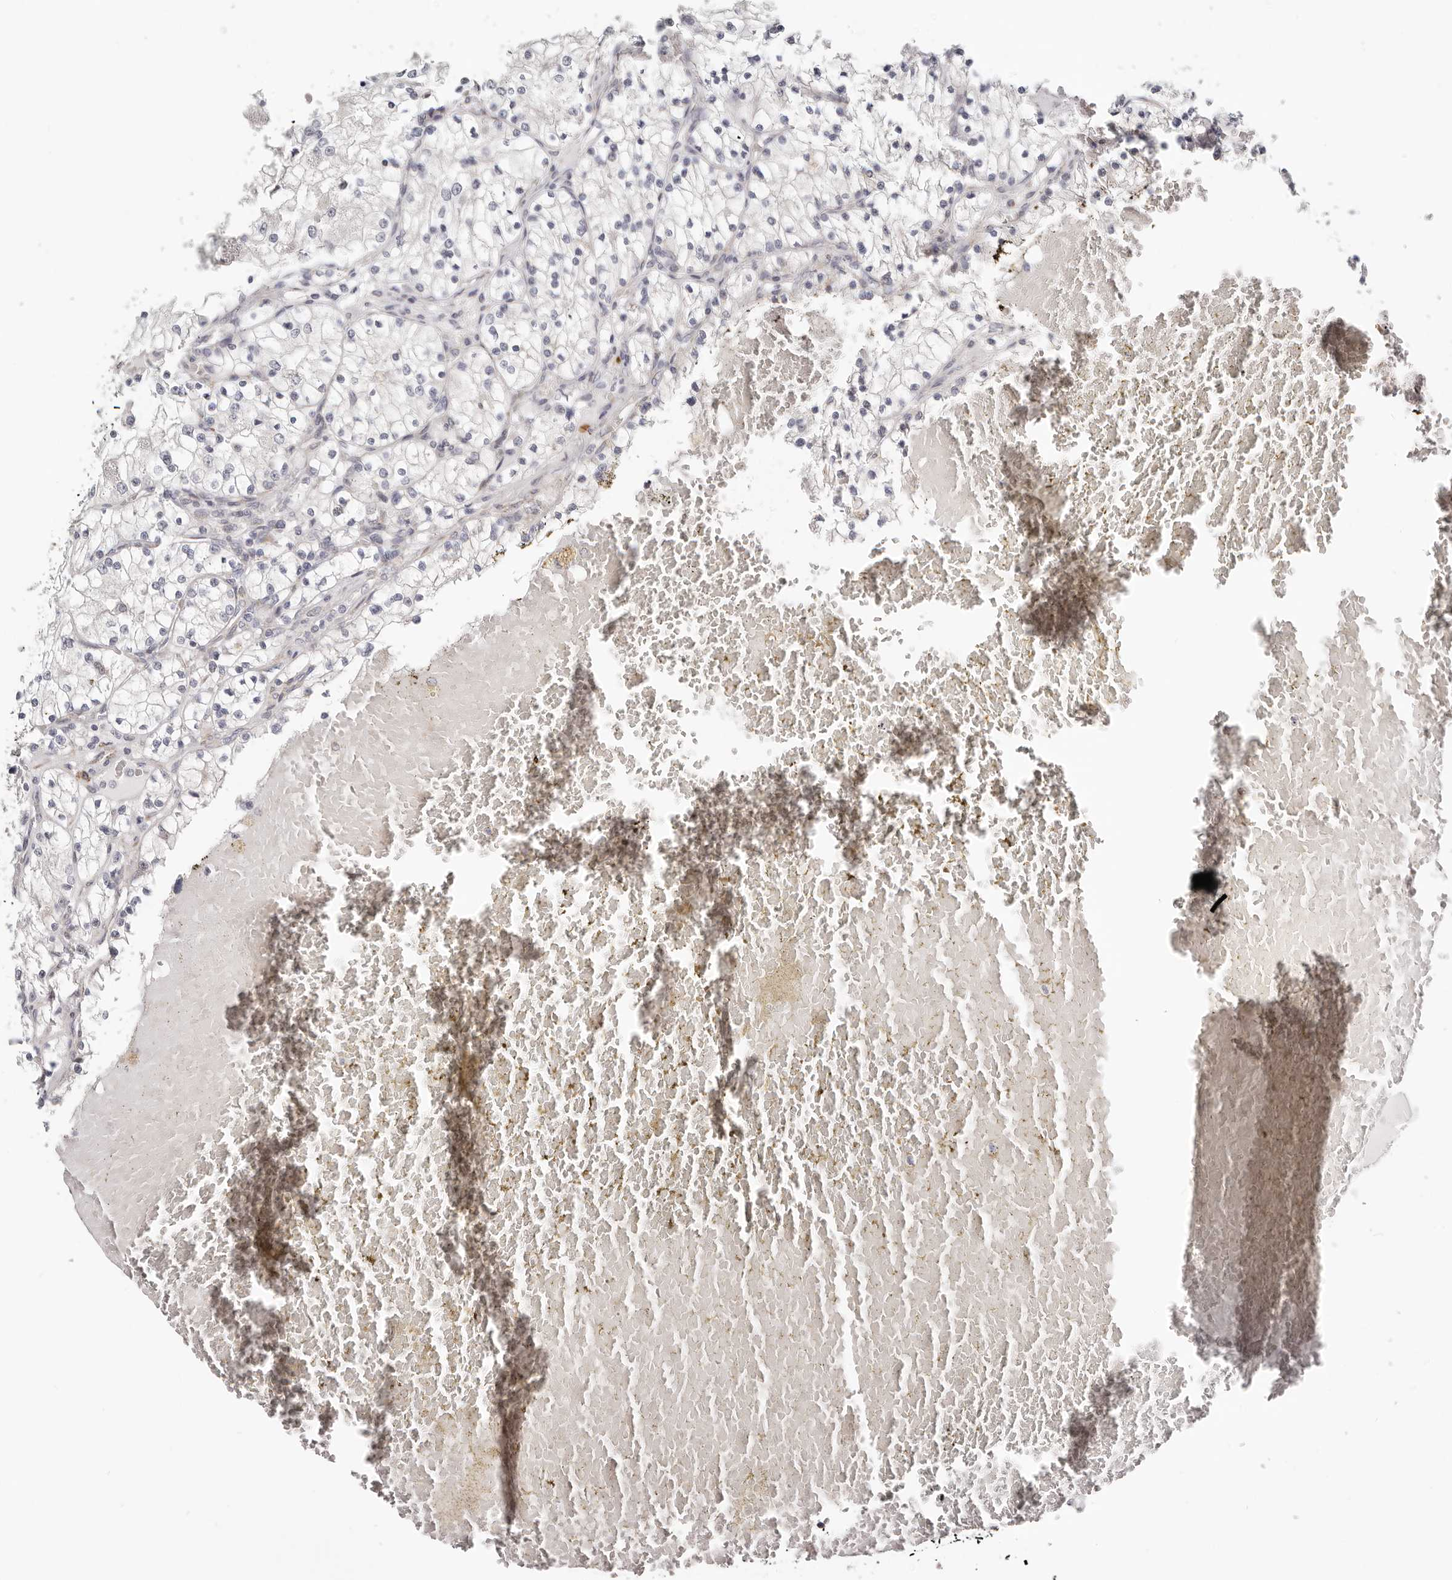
{"staining": {"intensity": "negative", "quantity": "none", "location": "none"}, "tissue": "renal cancer", "cell_type": "Tumor cells", "image_type": "cancer", "snomed": [{"axis": "morphology", "description": "Normal tissue, NOS"}, {"axis": "morphology", "description": "Adenocarcinoma, NOS"}, {"axis": "topography", "description": "Kidney"}], "caption": "Immunohistochemistry (IHC) of human adenocarcinoma (renal) shows no expression in tumor cells.", "gene": "IL32", "patient": {"sex": "male", "age": 68}}